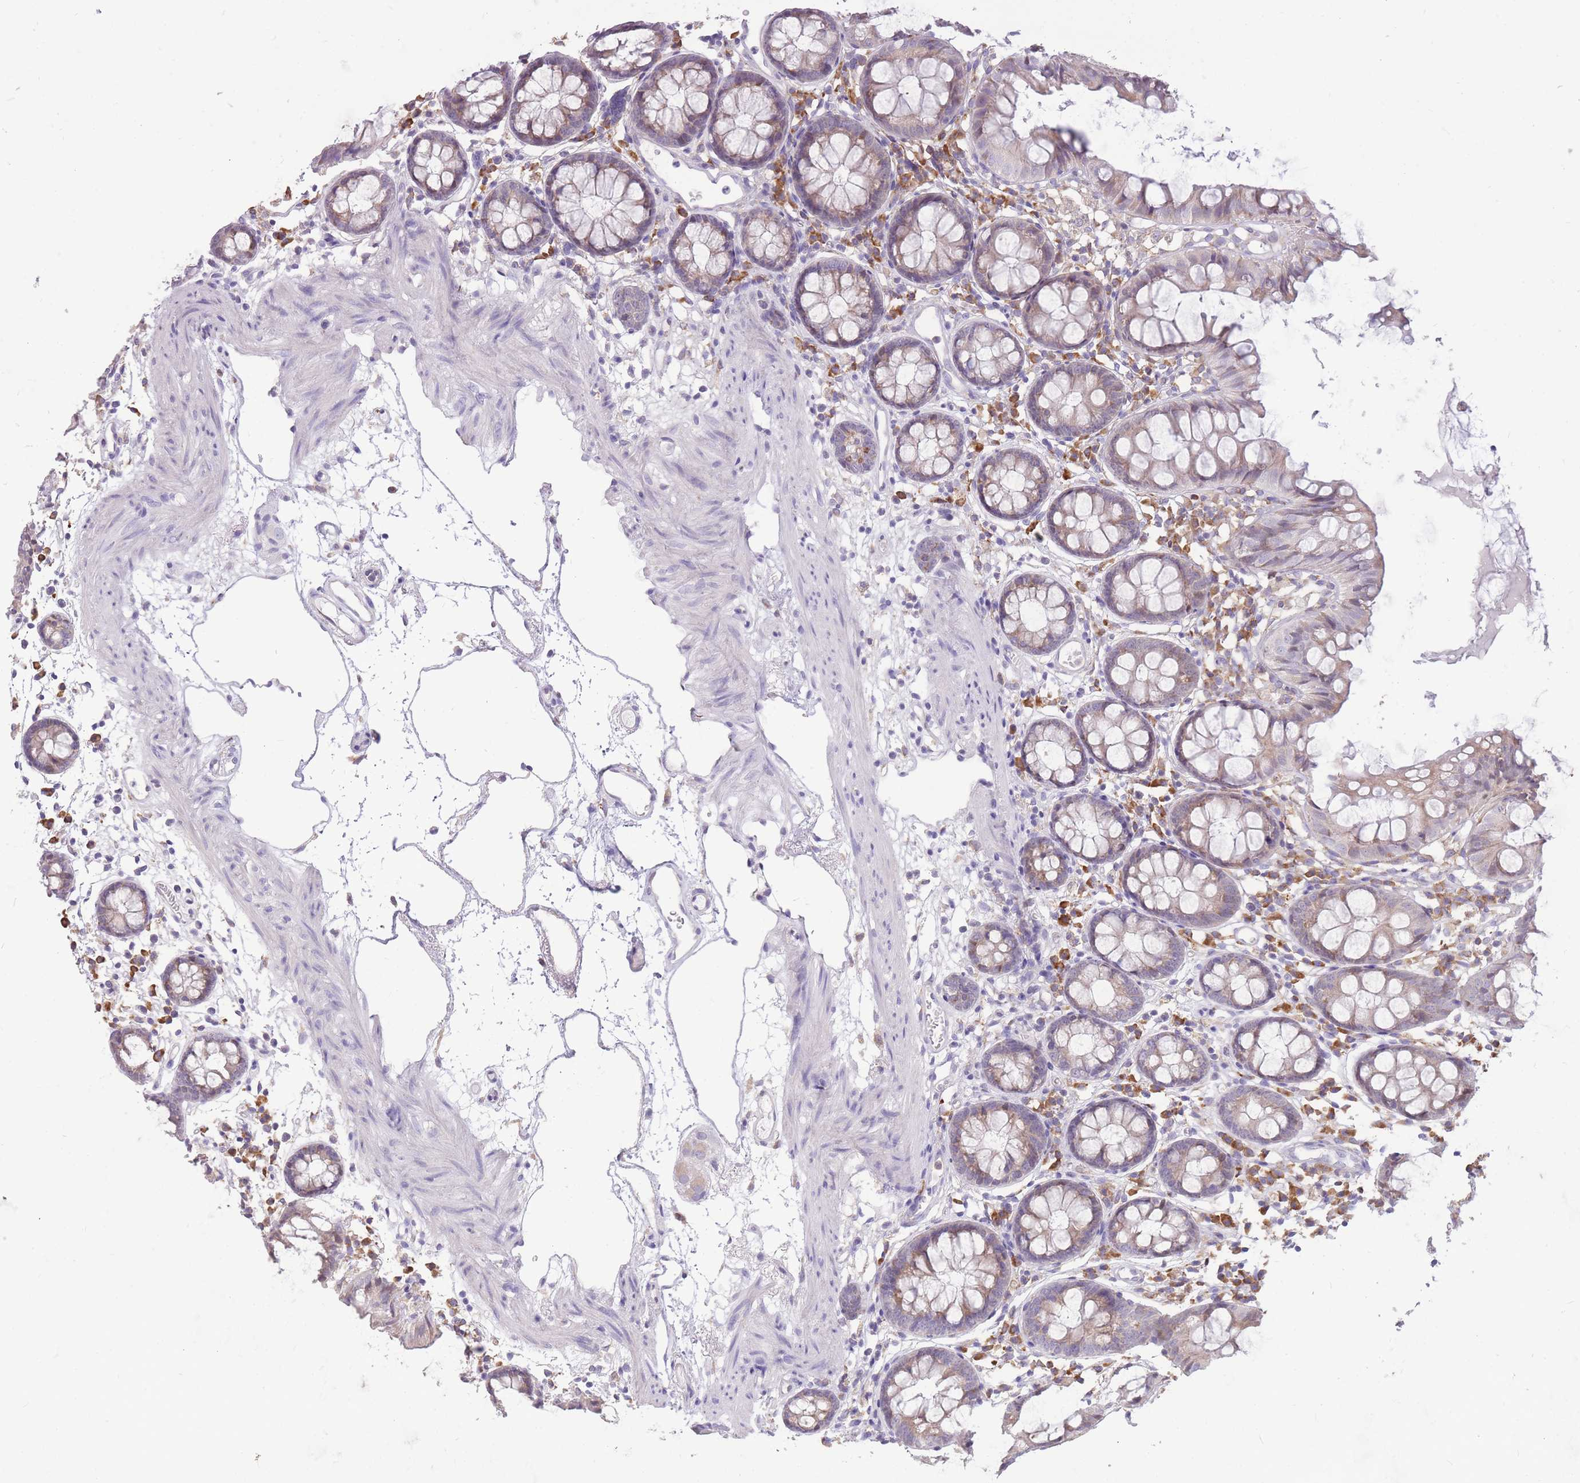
{"staining": {"intensity": "negative", "quantity": "none", "location": "none"}, "tissue": "colon", "cell_type": "Endothelial cells", "image_type": "normal", "snomed": [{"axis": "morphology", "description": "Normal tissue, NOS"}, {"axis": "topography", "description": "Colon"}], "caption": "High power microscopy micrograph of an immunohistochemistry image of unremarkable colon, revealing no significant expression in endothelial cells.", "gene": "TRAPPC5", "patient": {"sex": "female", "age": 84}}